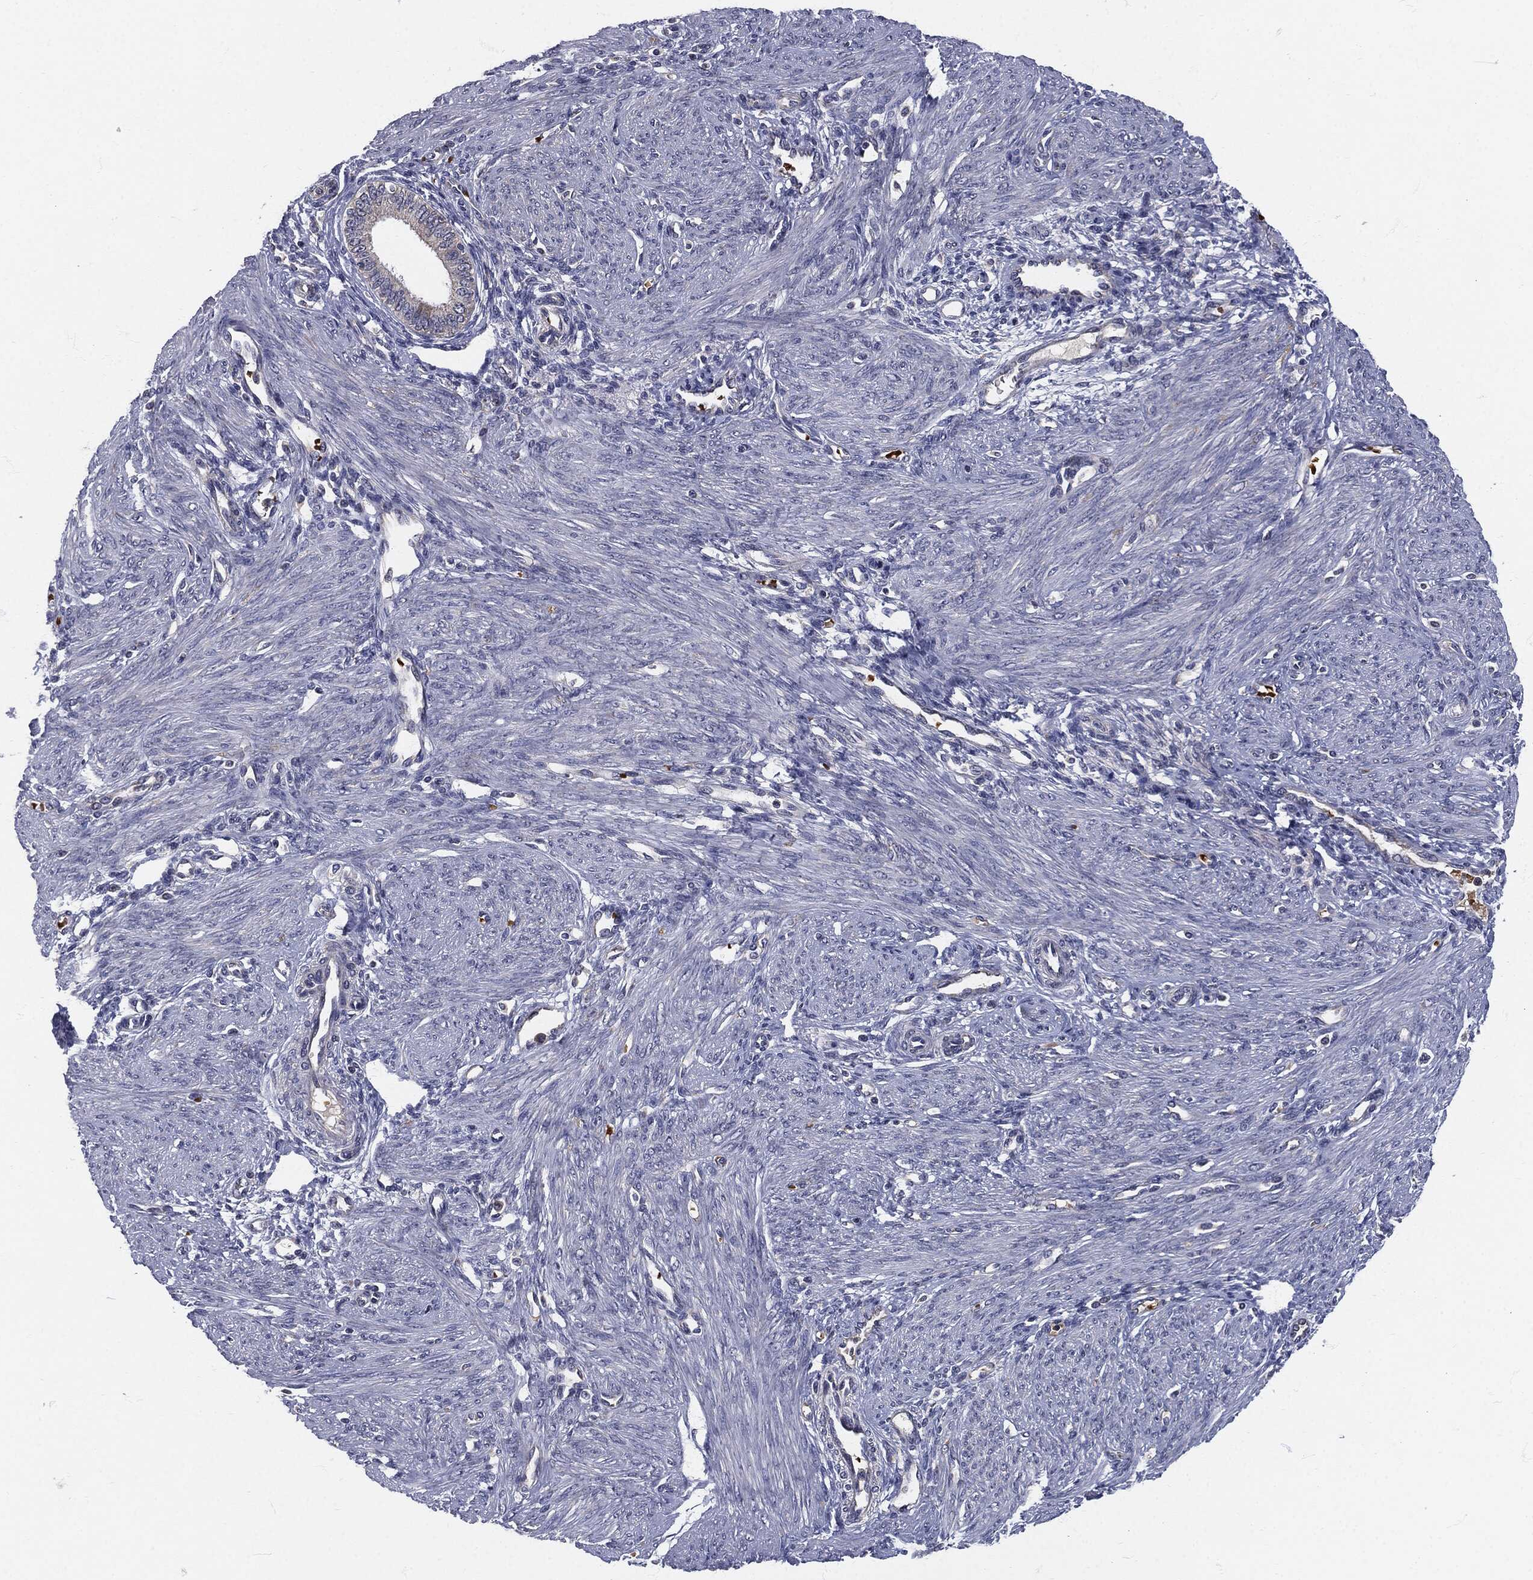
{"staining": {"intensity": "negative", "quantity": "none", "location": "none"}, "tissue": "endometrium", "cell_type": "Cells in endometrial stroma", "image_type": "normal", "snomed": [{"axis": "morphology", "description": "Normal tissue, NOS"}, {"axis": "topography", "description": "Endometrium"}], "caption": "This is a micrograph of immunohistochemistry staining of normal endometrium, which shows no staining in cells in endometrial stroma. (Brightfield microscopy of DAB immunohistochemistry (IHC) at high magnification).", "gene": "SIGLEC9", "patient": {"sex": "female", "age": 39}}